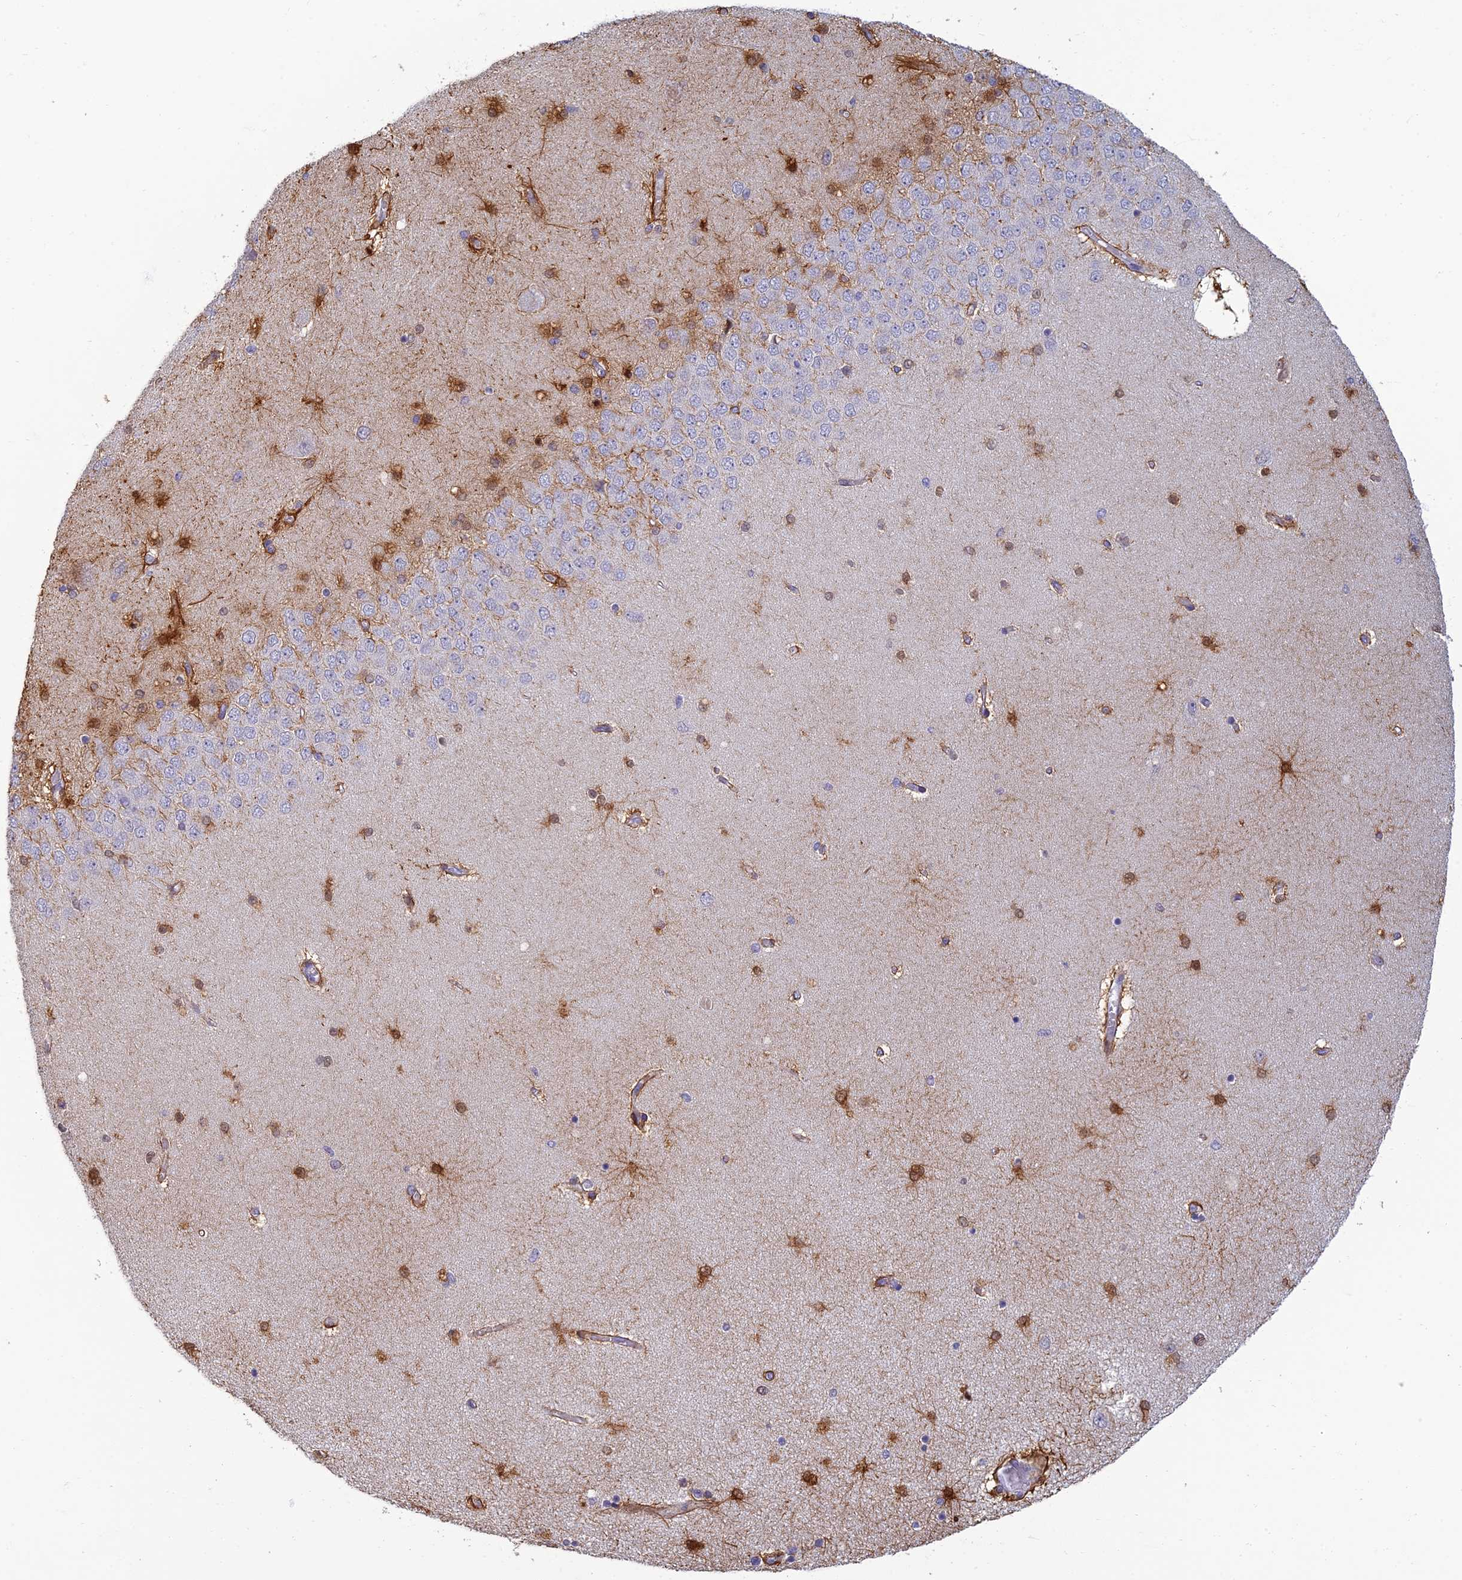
{"staining": {"intensity": "strong", "quantity": "<25%", "location": "cytoplasmic/membranous"}, "tissue": "hippocampus", "cell_type": "Glial cells", "image_type": "normal", "snomed": [{"axis": "morphology", "description": "Normal tissue, NOS"}, {"axis": "topography", "description": "Hippocampus"}], "caption": "Hippocampus was stained to show a protein in brown. There is medium levels of strong cytoplasmic/membranous expression in approximately <25% of glial cells. (DAB = brown stain, brightfield microscopy at high magnification).", "gene": "NEURL1", "patient": {"sex": "female", "age": 54}}